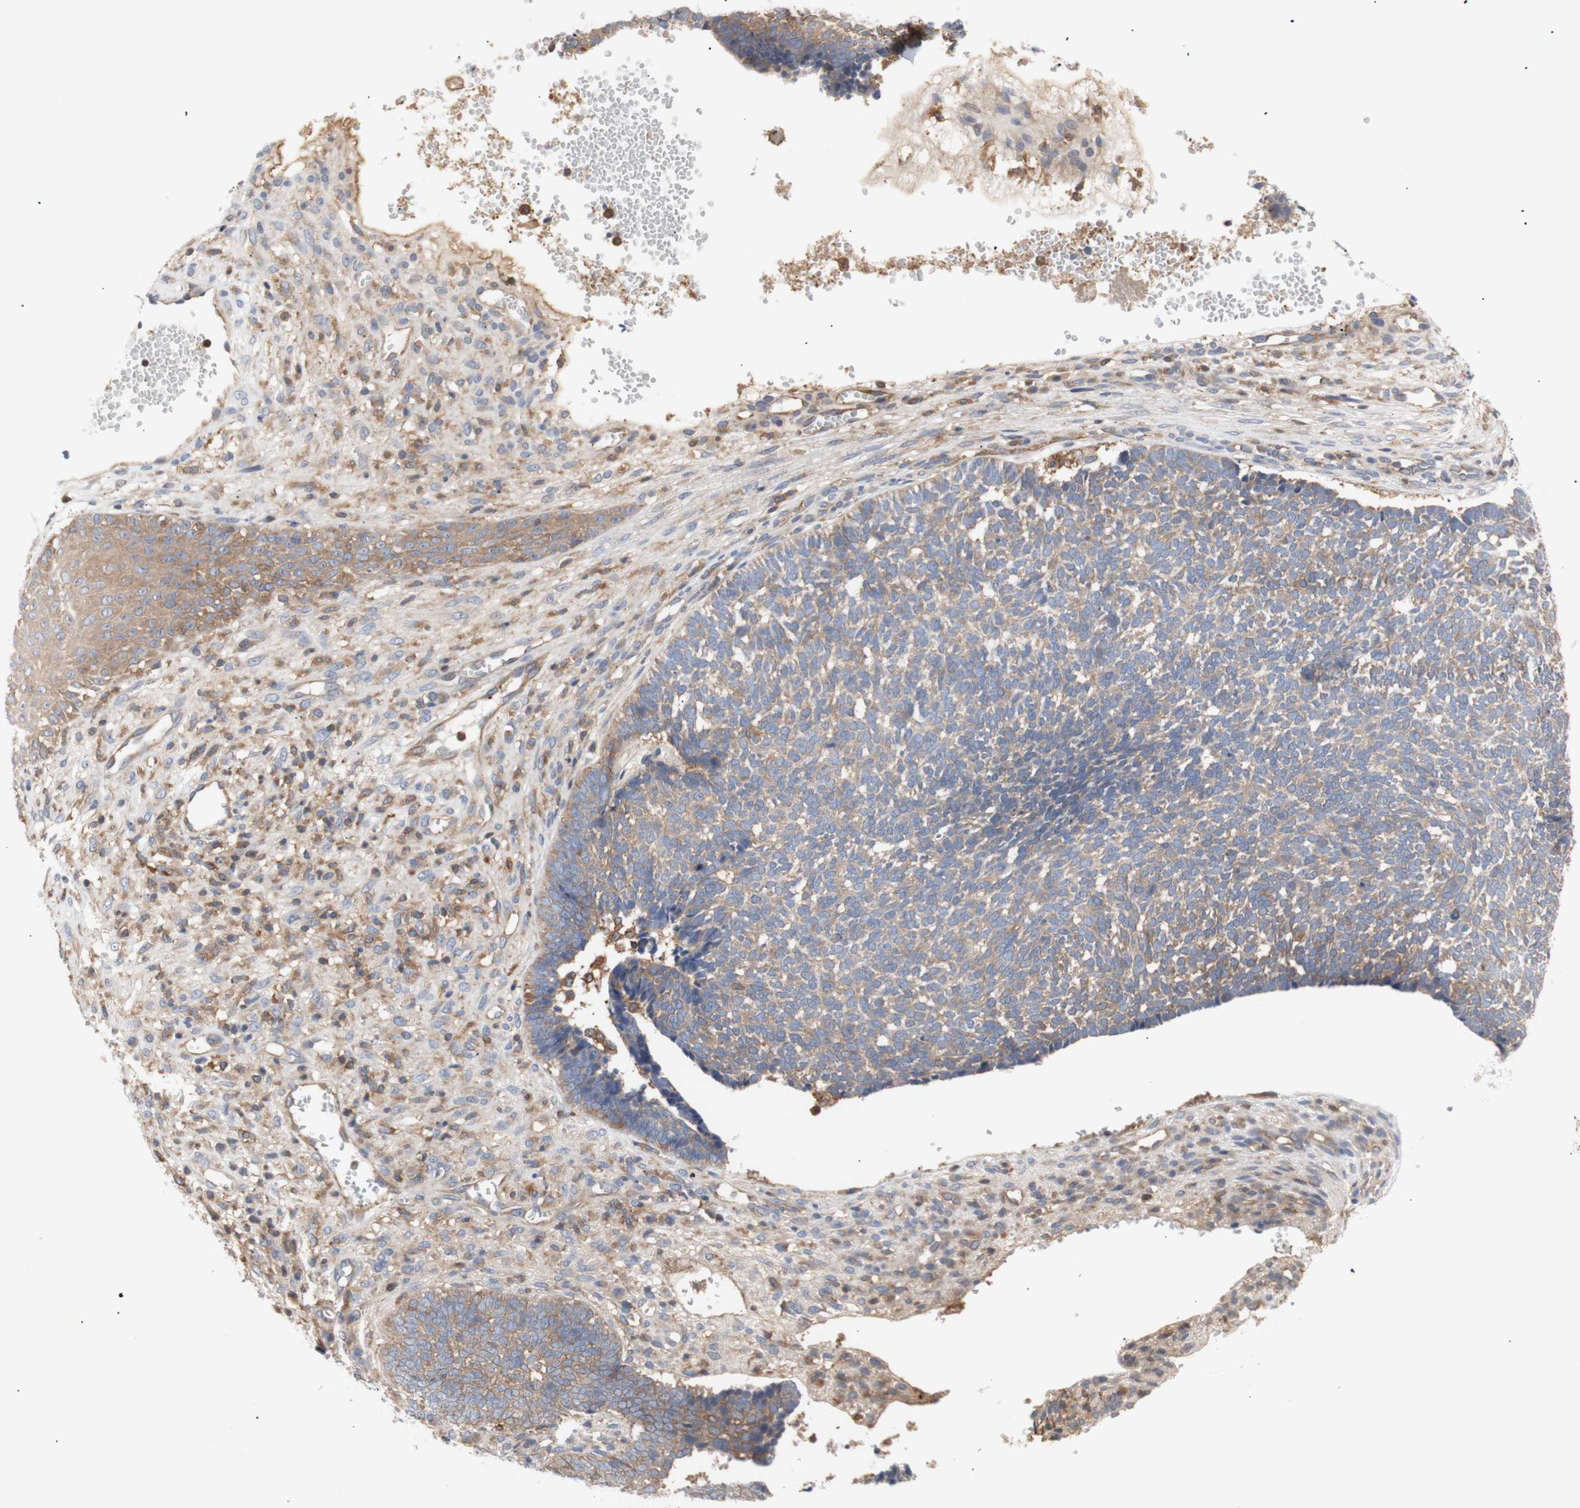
{"staining": {"intensity": "weak", "quantity": ">75%", "location": "cytoplasmic/membranous"}, "tissue": "skin cancer", "cell_type": "Tumor cells", "image_type": "cancer", "snomed": [{"axis": "morphology", "description": "Basal cell carcinoma"}, {"axis": "topography", "description": "Skin"}], "caption": "Basal cell carcinoma (skin) stained with DAB immunohistochemistry (IHC) reveals low levels of weak cytoplasmic/membranous staining in about >75% of tumor cells.", "gene": "IKBKG", "patient": {"sex": "male", "age": 84}}